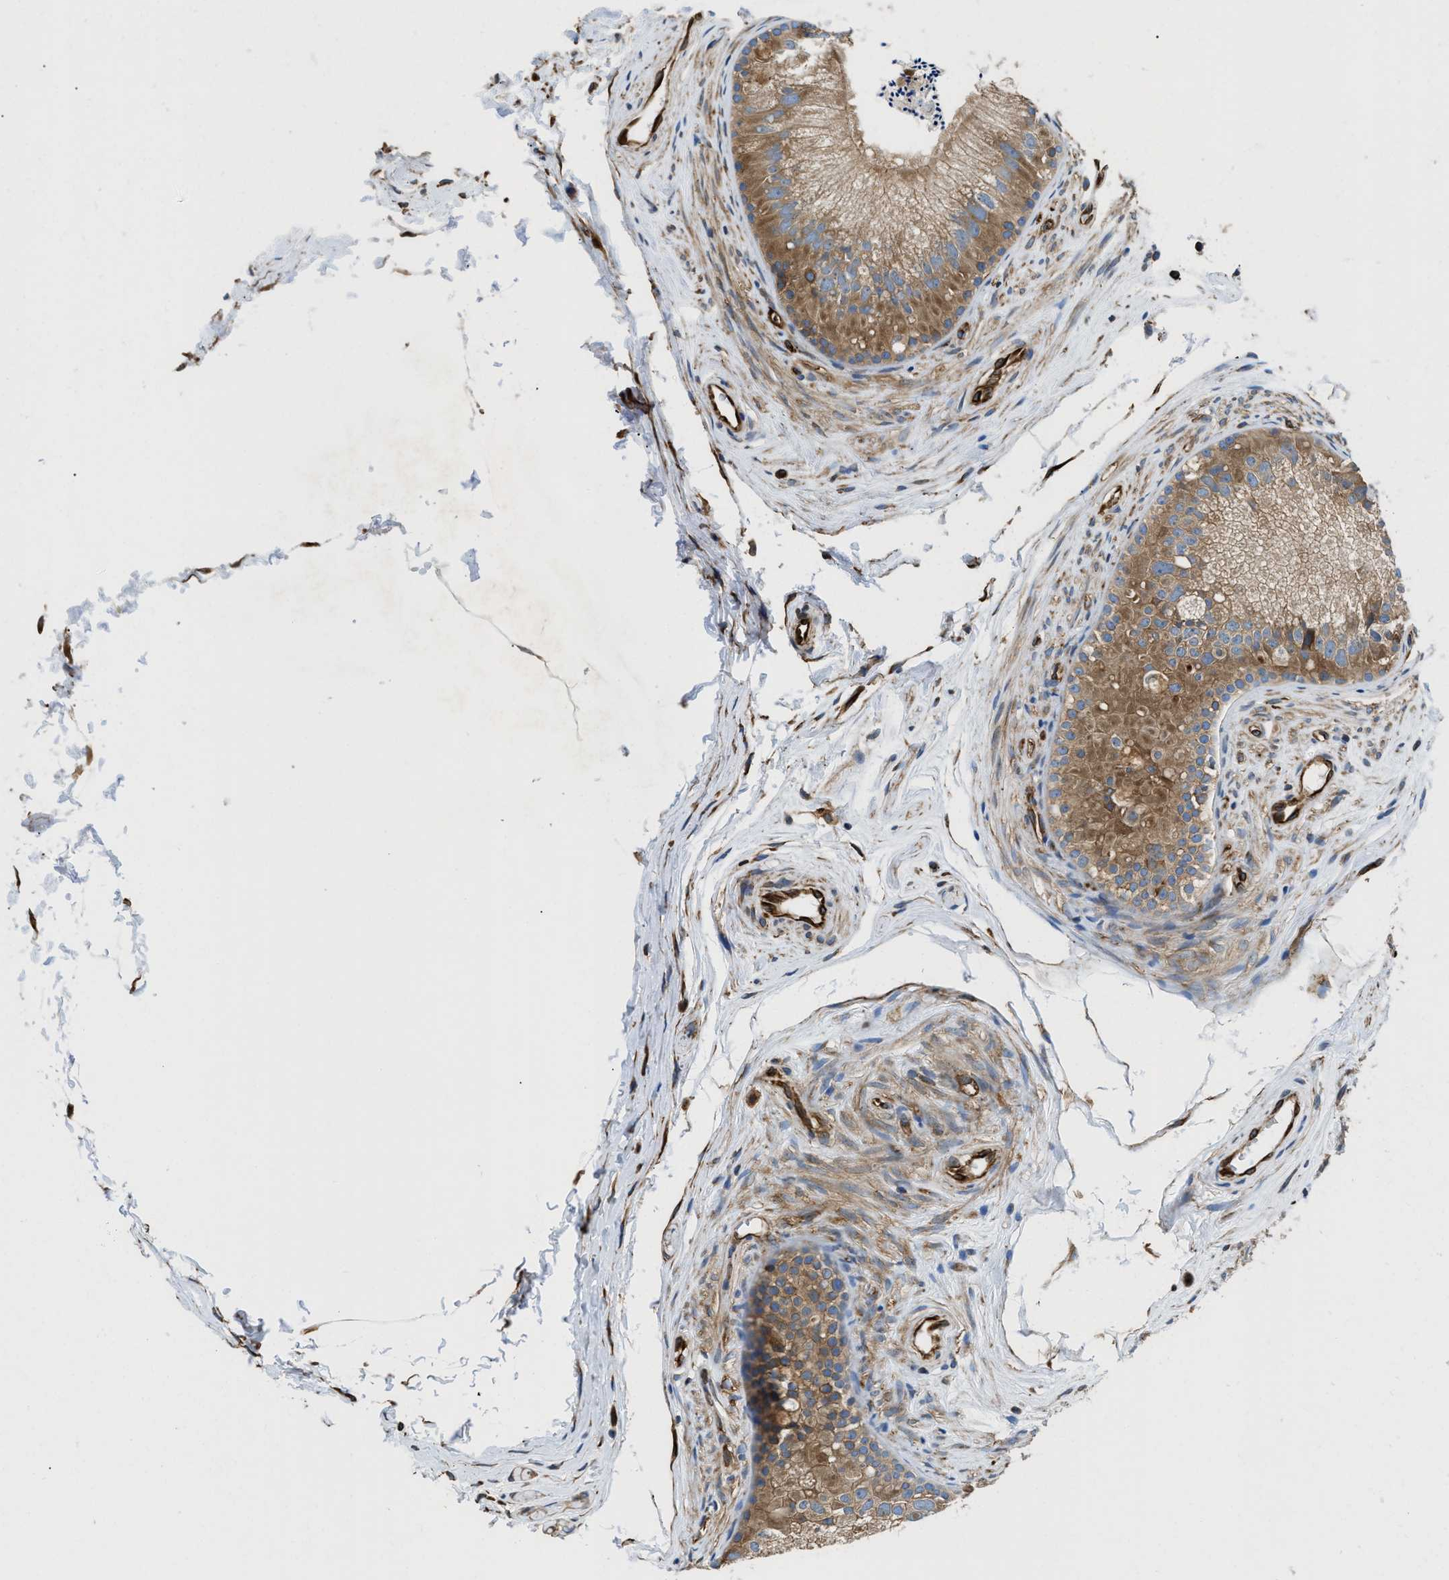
{"staining": {"intensity": "moderate", "quantity": ">75%", "location": "cytoplasmic/membranous"}, "tissue": "epididymis", "cell_type": "Glandular cells", "image_type": "normal", "snomed": [{"axis": "morphology", "description": "Normal tissue, NOS"}, {"axis": "topography", "description": "Epididymis"}], "caption": "This is an image of immunohistochemistry staining of benign epididymis, which shows moderate staining in the cytoplasmic/membranous of glandular cells.", "gene": "HSD17B12", "patient": {"sex": "male", "age": 56}}